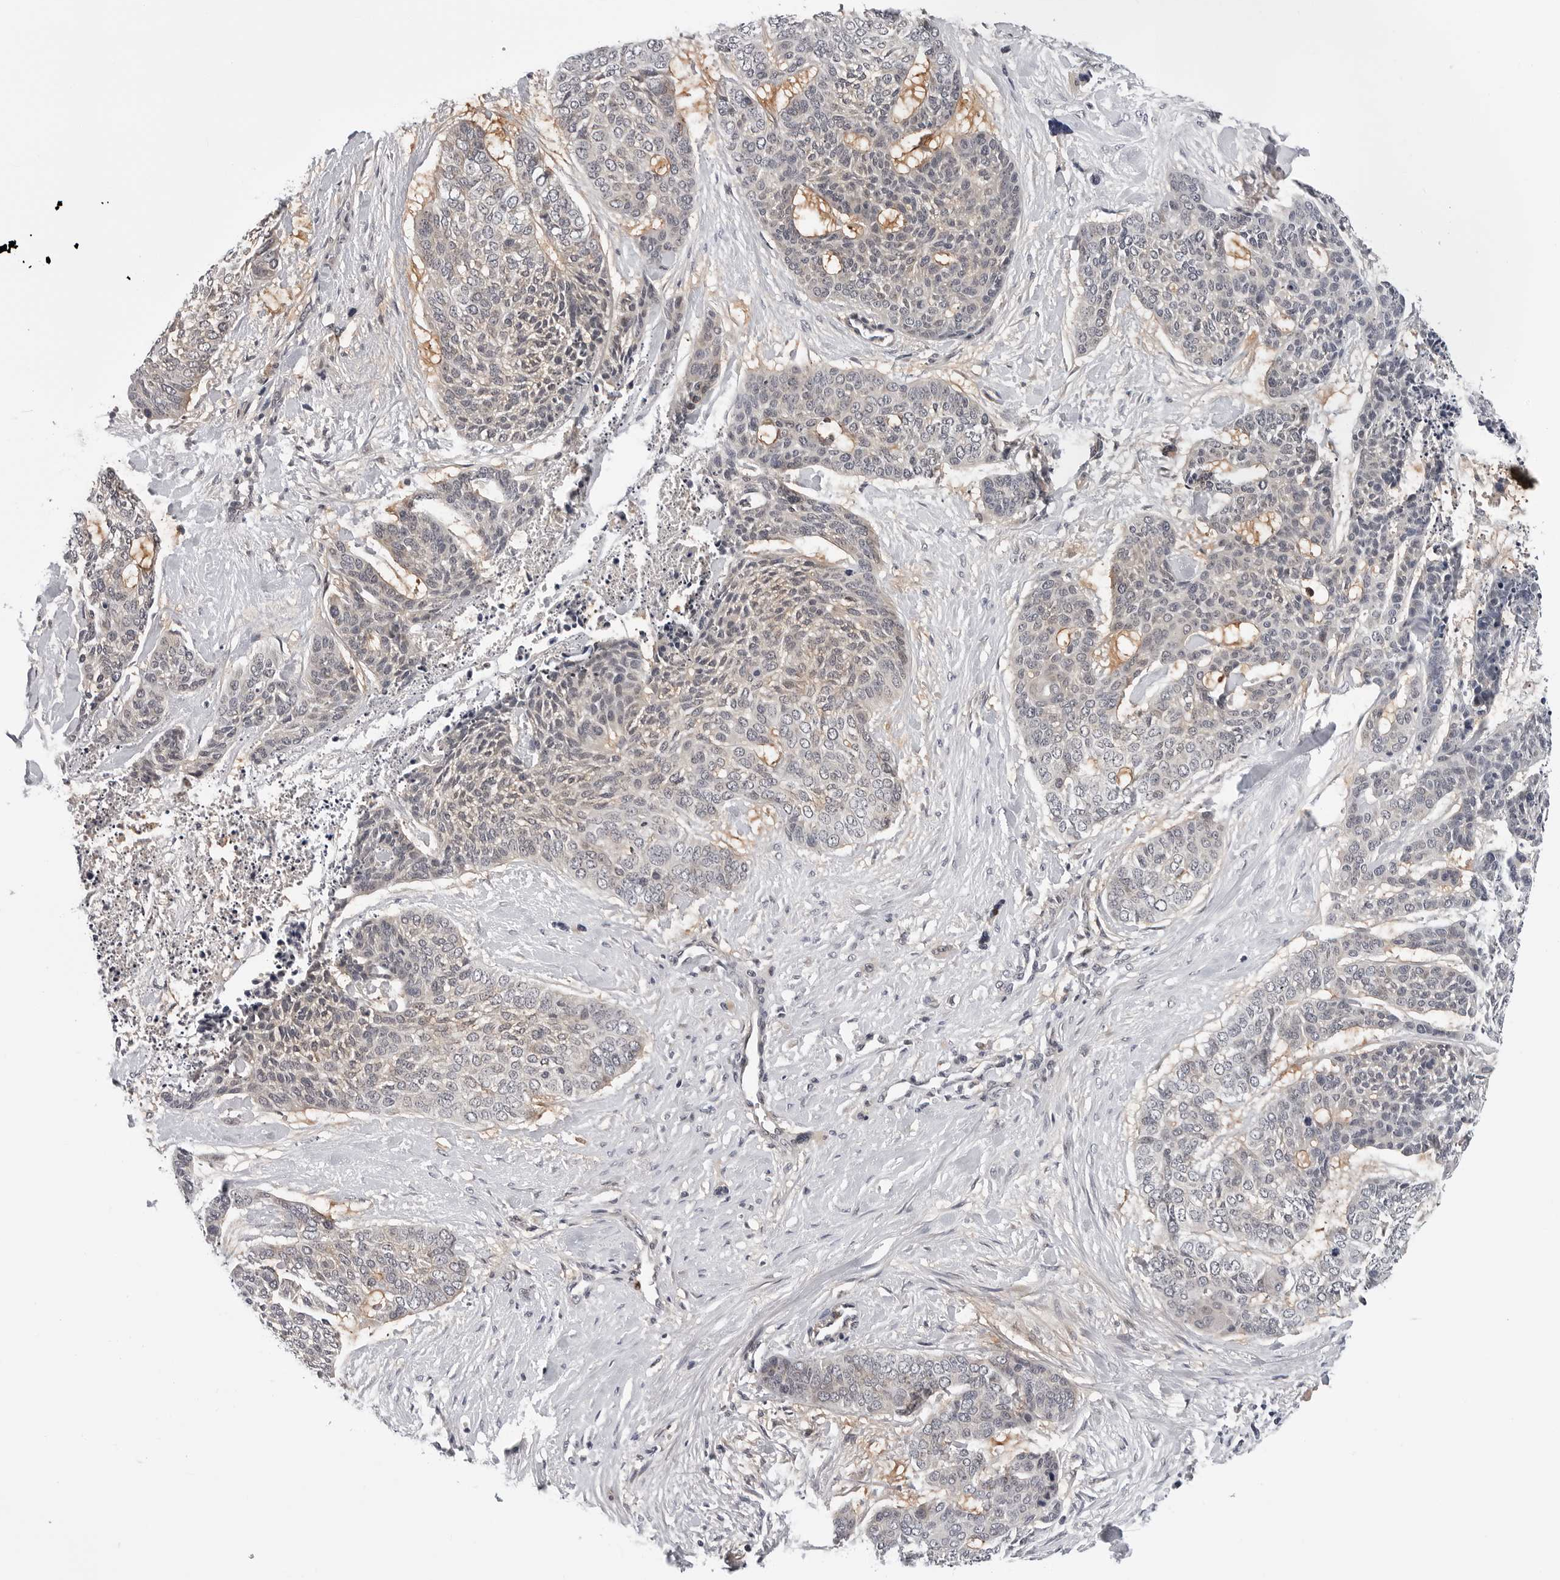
{"staining": {"intensity": "negative", "quantity": "none", "location": "none"}, "tissue": "skin cancer", "cell_type": "Tumor cells", "image_type": "cancer", "snomed": [{"axis": "morphology", "description": "Basal cell carcinoma"}, {"axis": "topography", "description": "Skin"}], "caption": "High power microscopy micrograph of an IHC image of basal cell carcinoma (skin), revealing no significant positivity in tumor cells.", "gene": "KIAA1614", "patient": {"sex": "female", "age": 64}}